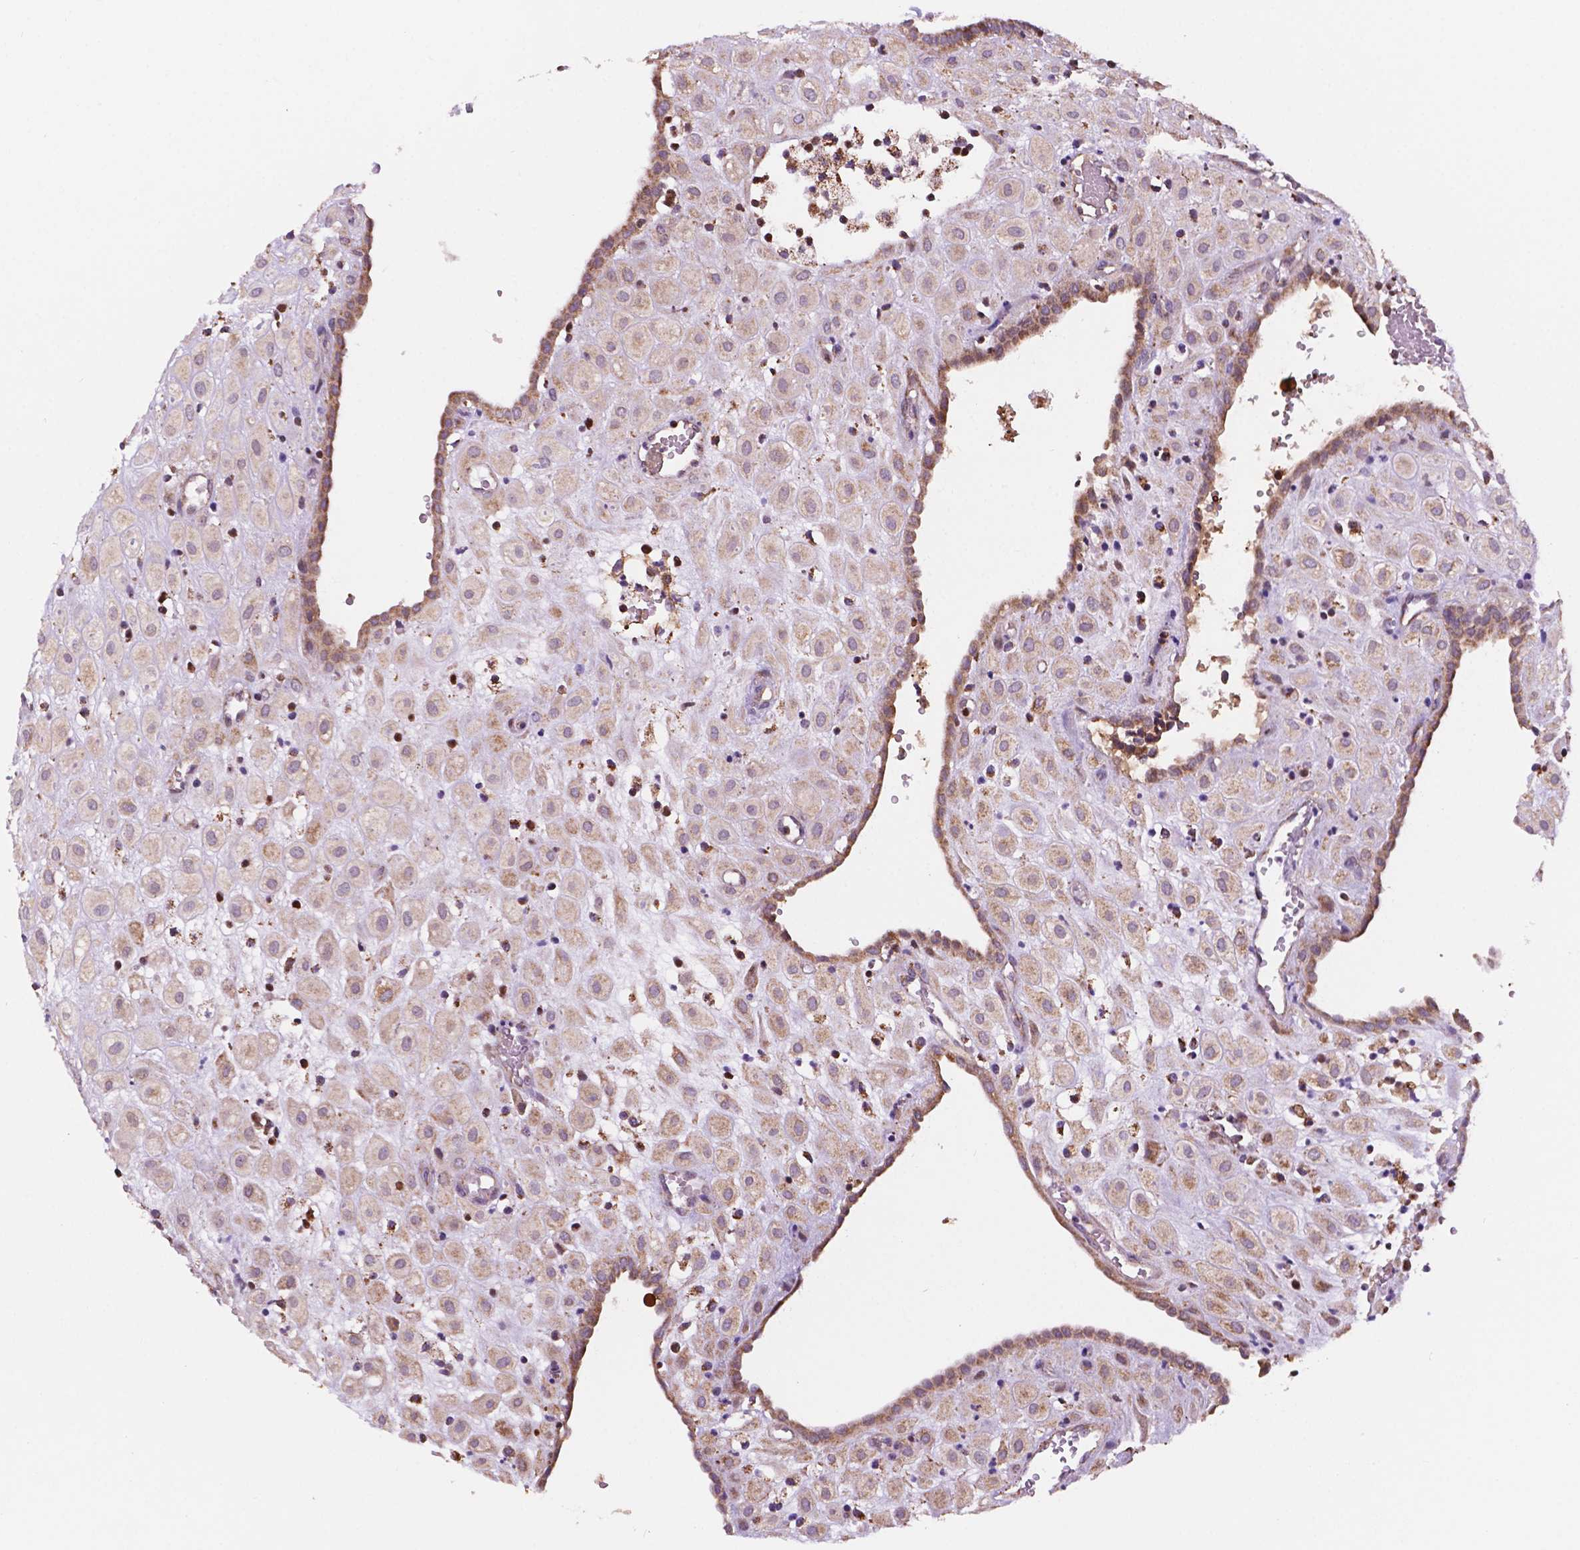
{"staining": {"intensity": "weak", "quantity": ">75%", "location": "cytoplasmic/membranous"}, "tissue": "placenta", "cell_type": "Decidual cells", "image_type": "normal", "snomed": [{"axis": "morphology", "description": "Normal tissue, NOS"}, {"axis": "topography", "description": "Placenta"}], "caption": "Weak cytoplasmic/membranous staining is identified in approximately >75% of decidual cells in benign placenta.", "gene": "GEMIN4", "patient": {"sex": "female", "age": 24}}